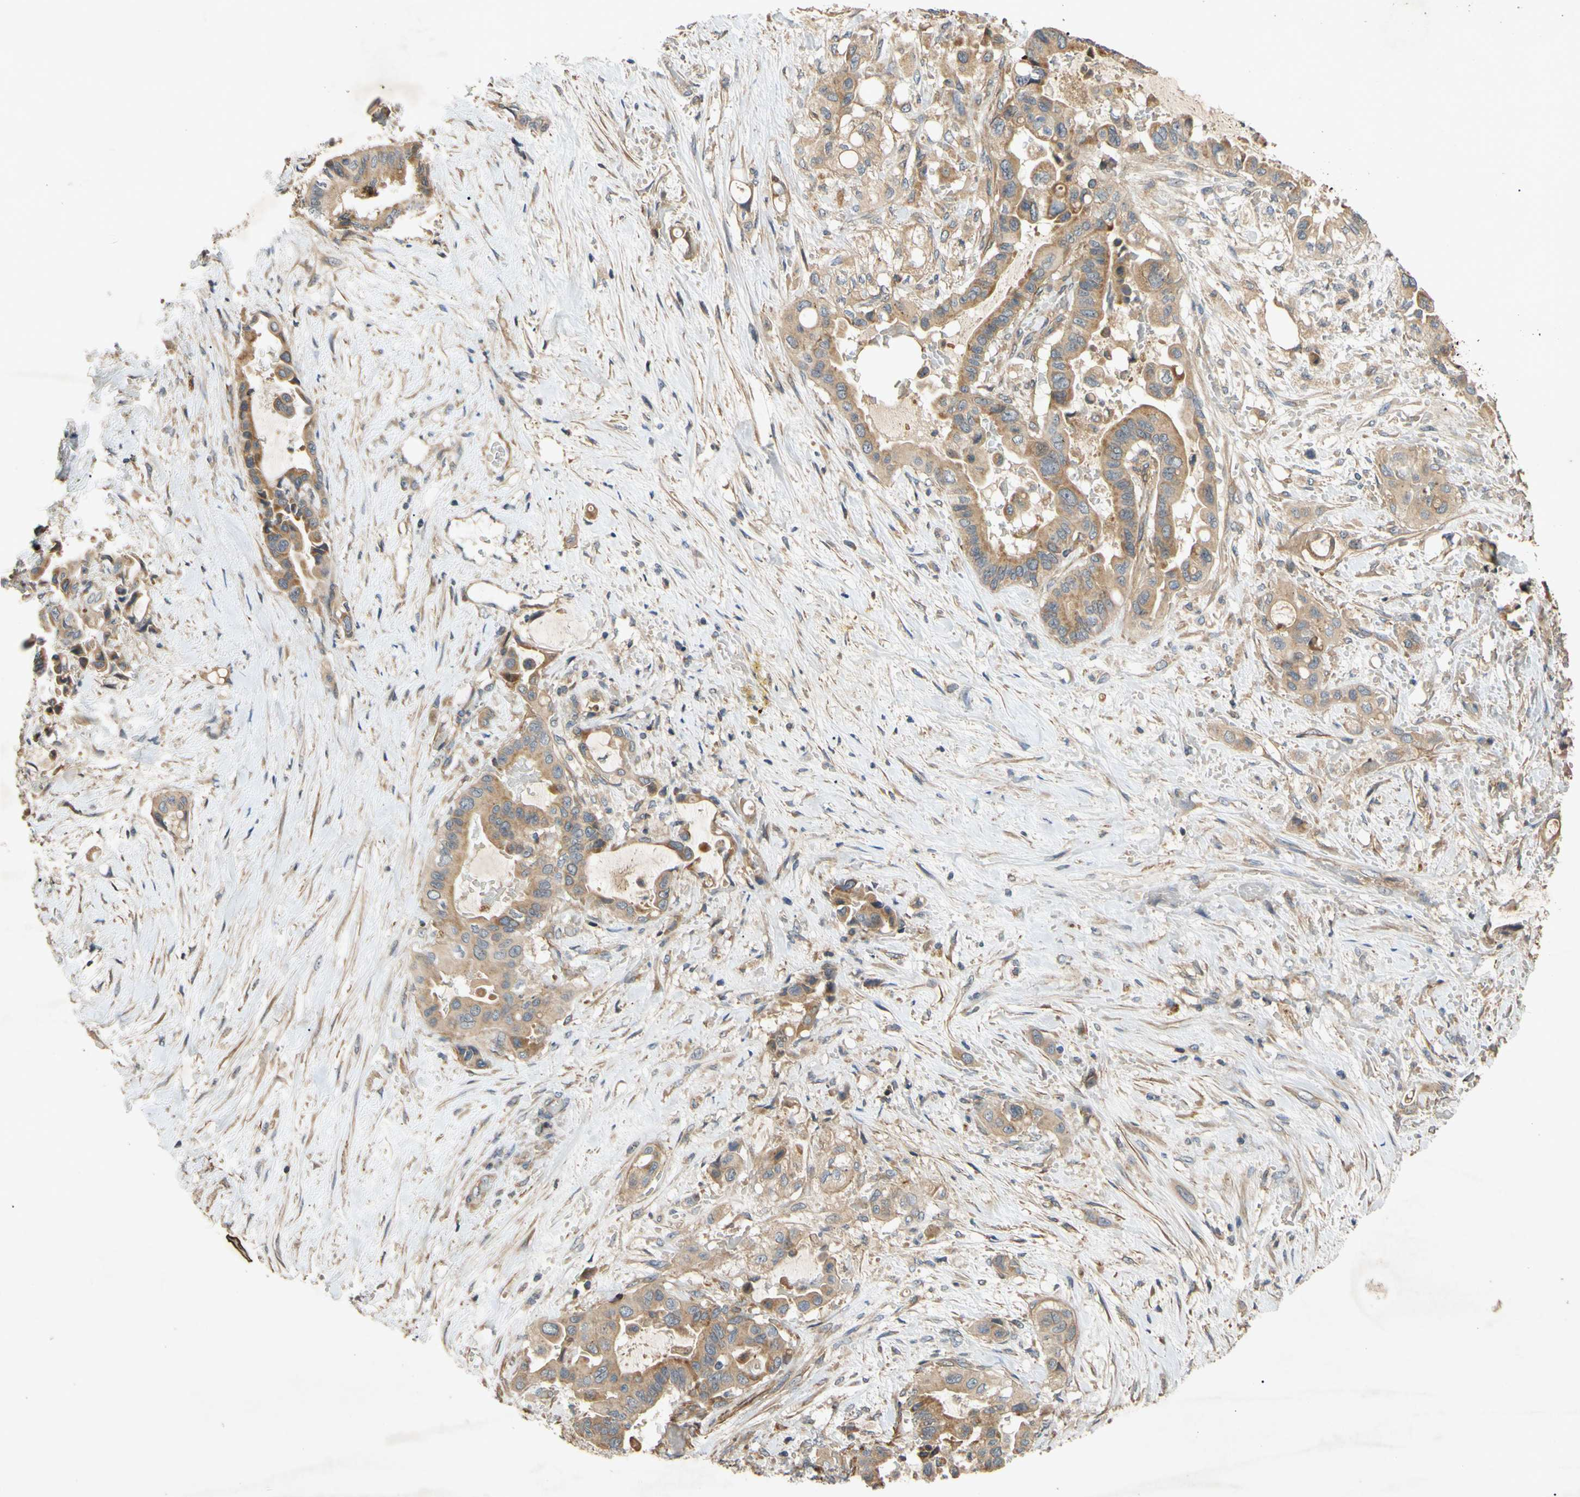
{"staining": {"intensity": "moderate", "quantity": "25%-75%", "location": "cytoplasmic/membranous"}, "tissue": "liver cancer", "cell_type": "Tumor cells", "image_type": "cancer", "snomed": [{"axis": "morphology", "description": "Cholangiocarcinoma"}, {"axis": "topography", "description": "Liver"}], "caption": "Immunohistochemical staining of human cholangiocarcinoma (liver) reveals moderate cytoplasmic/membranous protein staining in about 25%-75% of tumor cells. (DAB (3,3'-diaminobenzidine) IHC with brightfield microscopy, high magnification).", "gene": "PARD6A", "patient": {"sex": "female", "age": 61}}